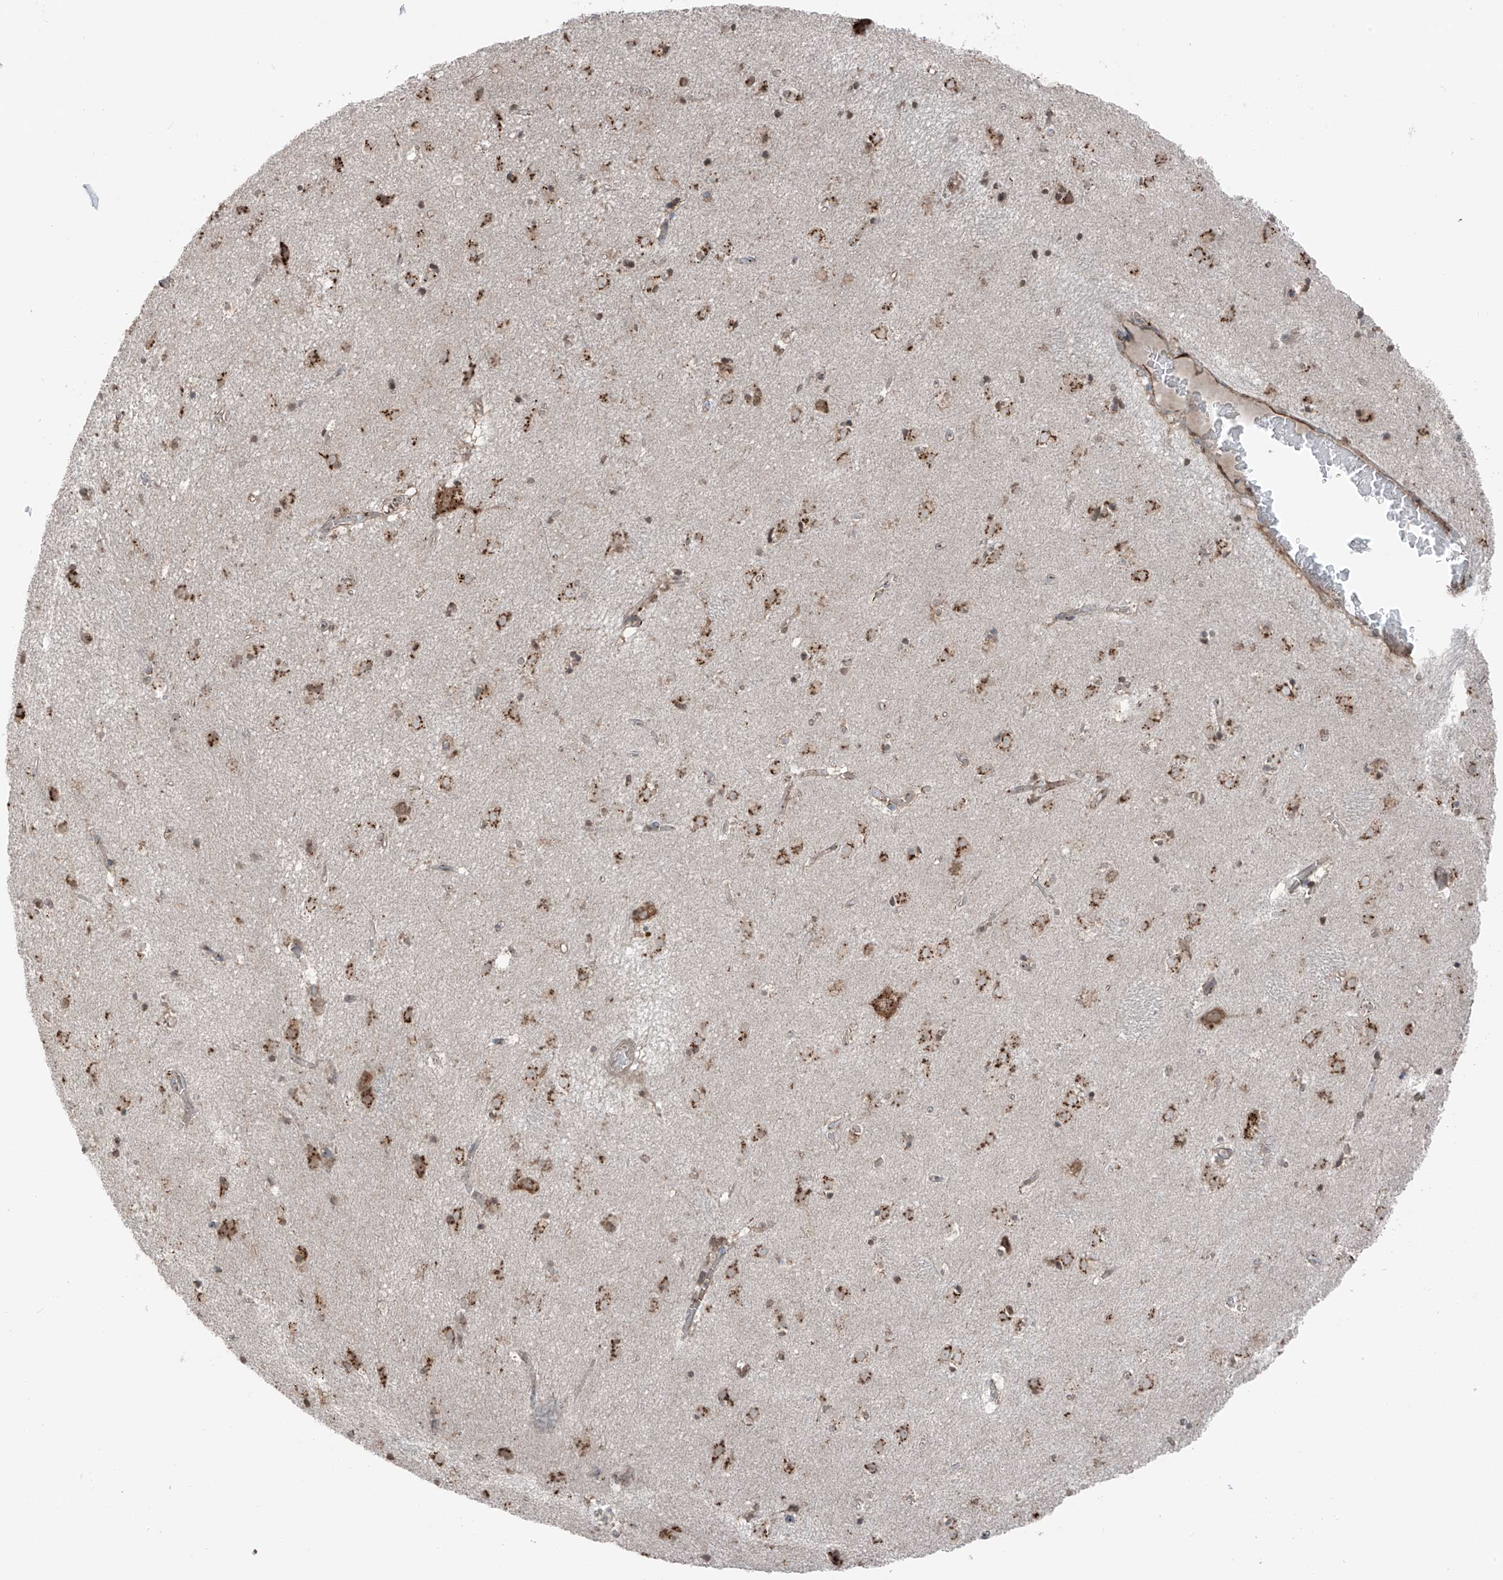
{"staining": {"intensity": "moderate", "quantity": "25%-75%", "location": "cytoplasmic/membranous"}, "tissue": "caudate", "cell_type": "Glial cells", "image_type": "normal", "snomed": [{"axis": "morphology", "description": "Normal tissue, NOS"}, {"axis": "topography", "description": "Lateral ventricle wall"}], "caption": "The image reveals immunohistochemical staining of normal caudate. There is moderate cytoplasmic/membranous positivity is identified in approximately 25%-75% of glial cells.", "gene": "ERLEC1", "patient": {"sex": "male", "age": 70}}